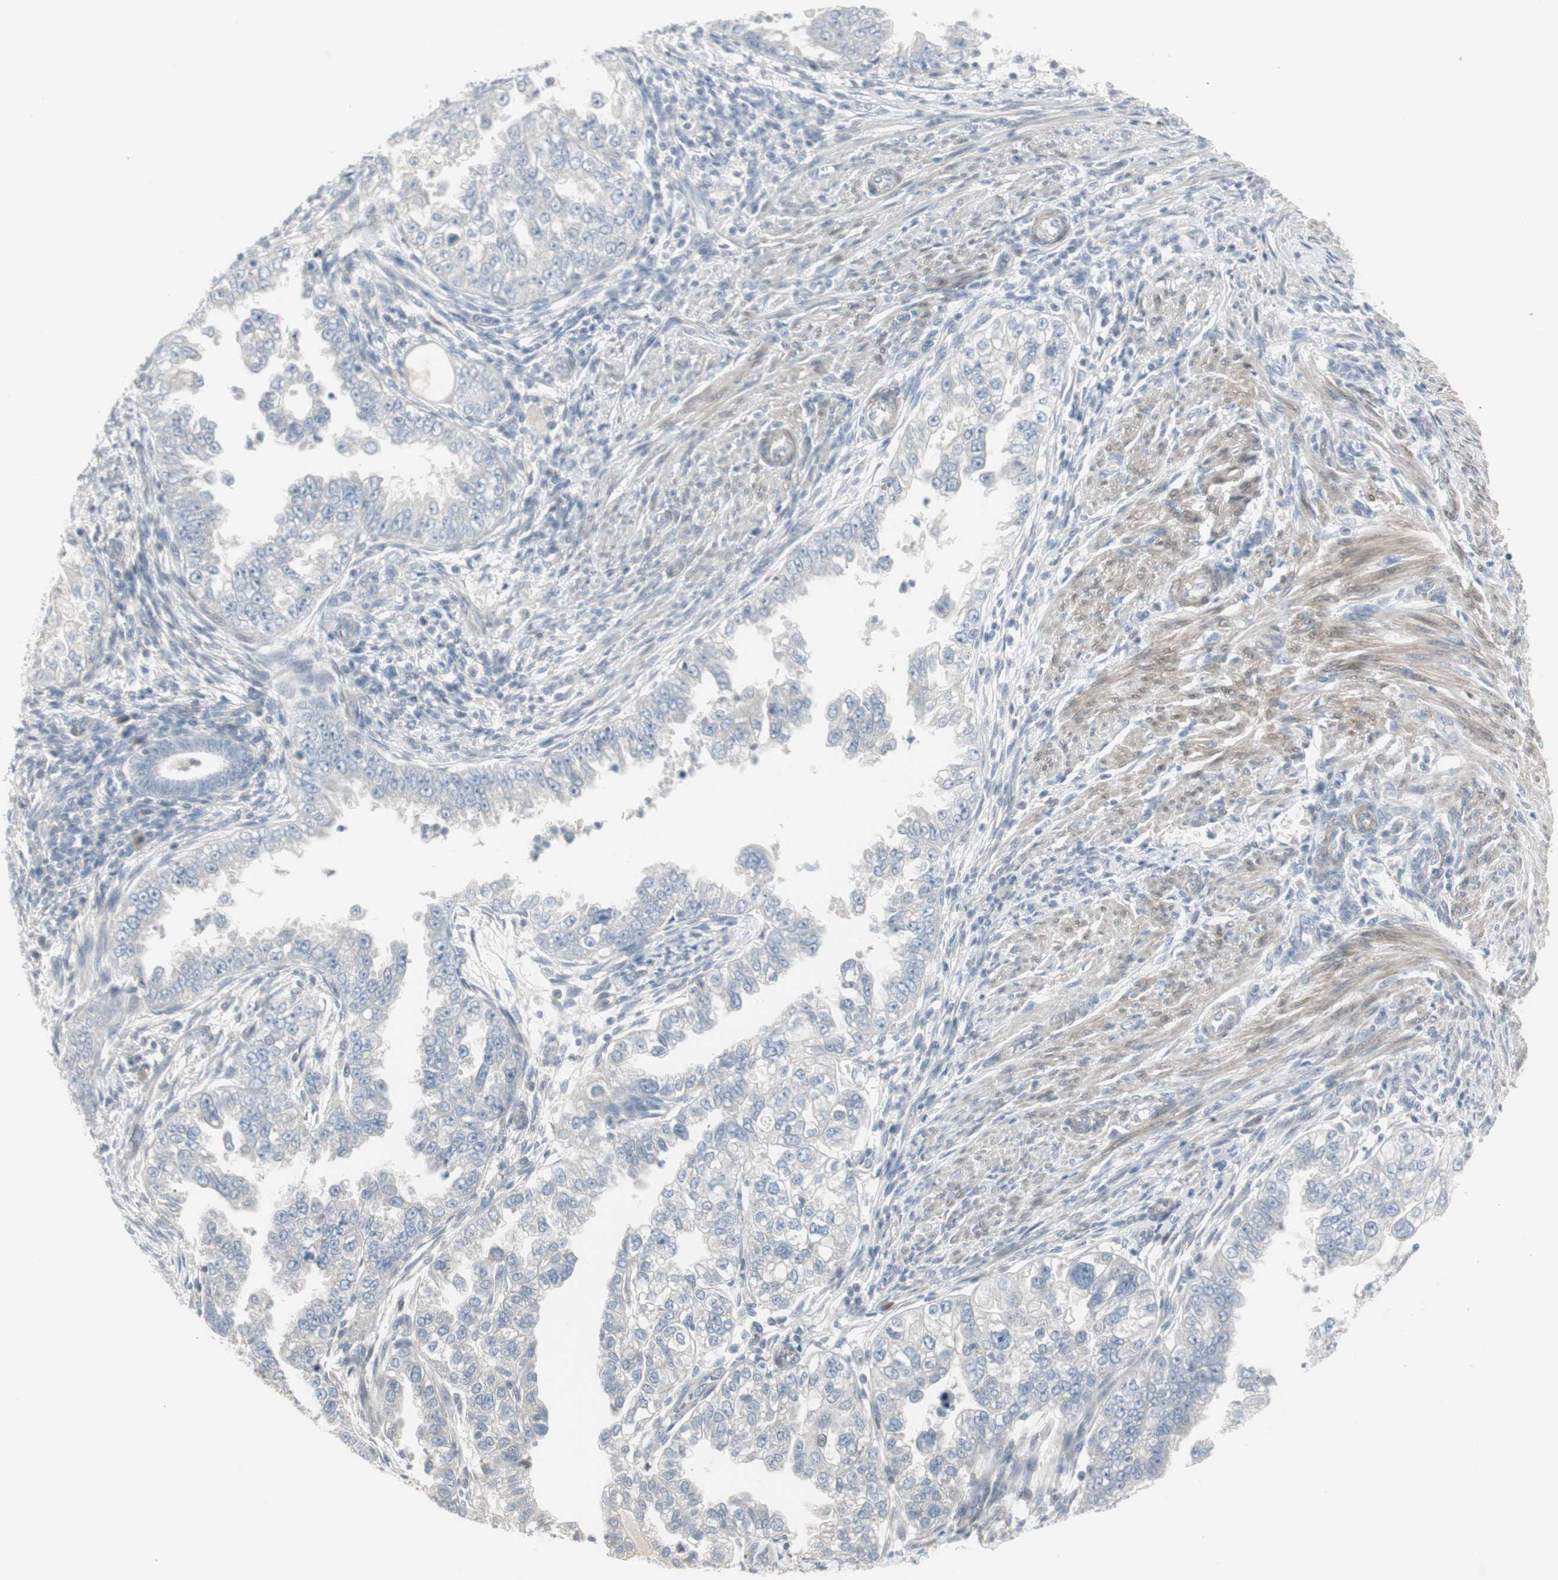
{"staining": {"intensity": "negative", "quantity": "none", "location": "none"}, "tissue": "endometrial cancer", "cell_type": "Tumor cells", "image_type": "cancer", "snomed": [{"axis": "morphology", "description": "Adenocarcinoma, NOS"}, {"axis": "topography", "description": "Endometrium"}], "caption": "High magnification brightfield microscopy of adenocarcinoma (endometrial) stained with DAB (3,3'-diaminobenzidine) (brown) and counterstained with hematoxylin (blue): tumor cells show no significant staining. The staining is performed using DAB brown chromogen with nuclei counter-stained in using hematoxylin.", "gene": "DMPK", "patient": {"sex": "female", "age": 85}}